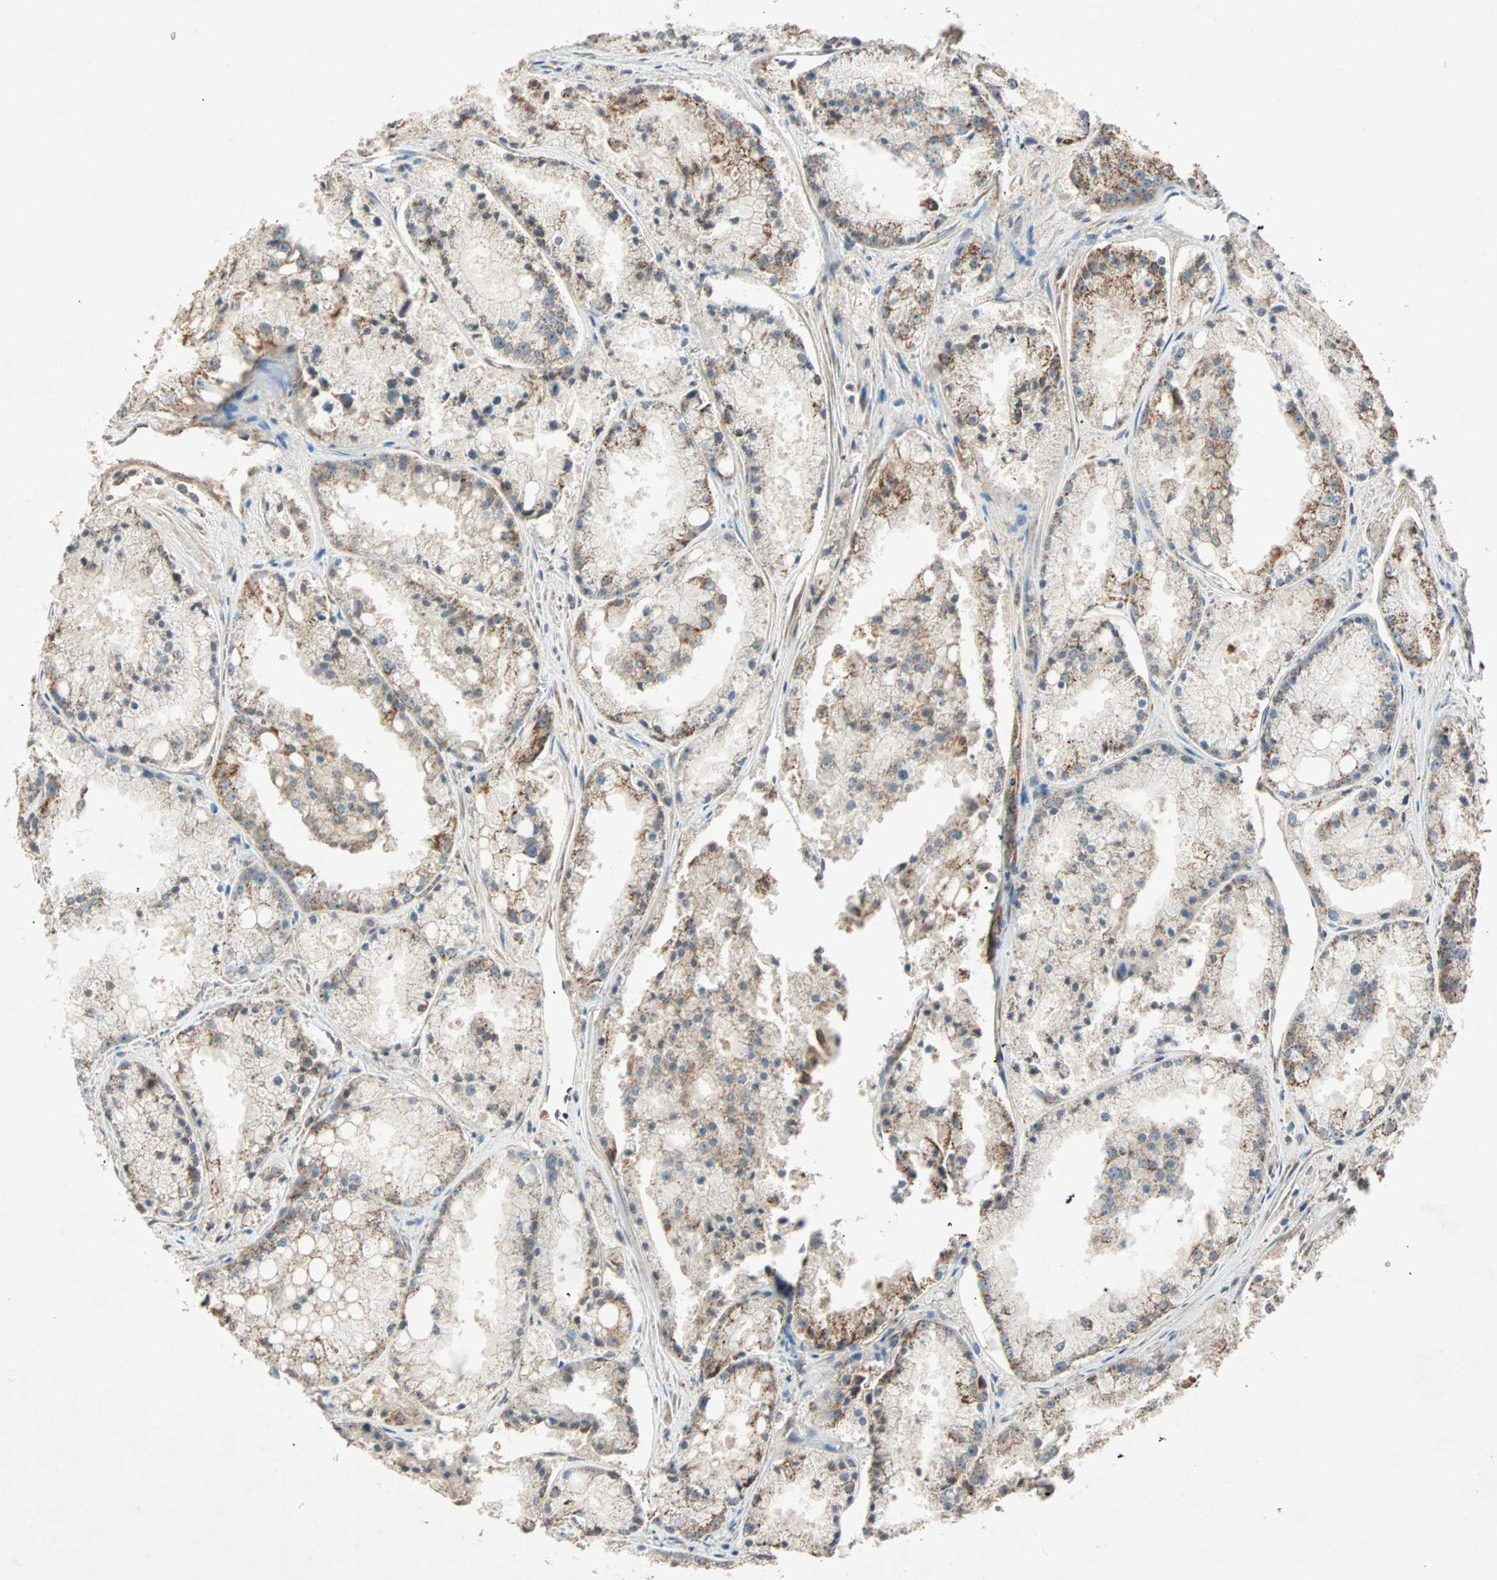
{"staining": {"intensity": "moderate", "quantity": "25%-75%", "location": "cytoplasmic/membranous"}, "tissue": "prostate cancer", "cell_type": "Tumor cells", "image_type": "cancer", "snomed": [{"axis": "morphology", "description": "Adenocarcinoma, Low grade"}, {"axis": "topography", "description": "Prostate"}], "caption": "About 25%-75% of tumor cells in prostate adenocarcinoma (low-grade) demonstrate moderate cytoplasmic/membranous protein positivity as visualized by brown immunohistochemical staining.", "gene": "MAPK1", "patient": {"sex": "male", "age": 64}}